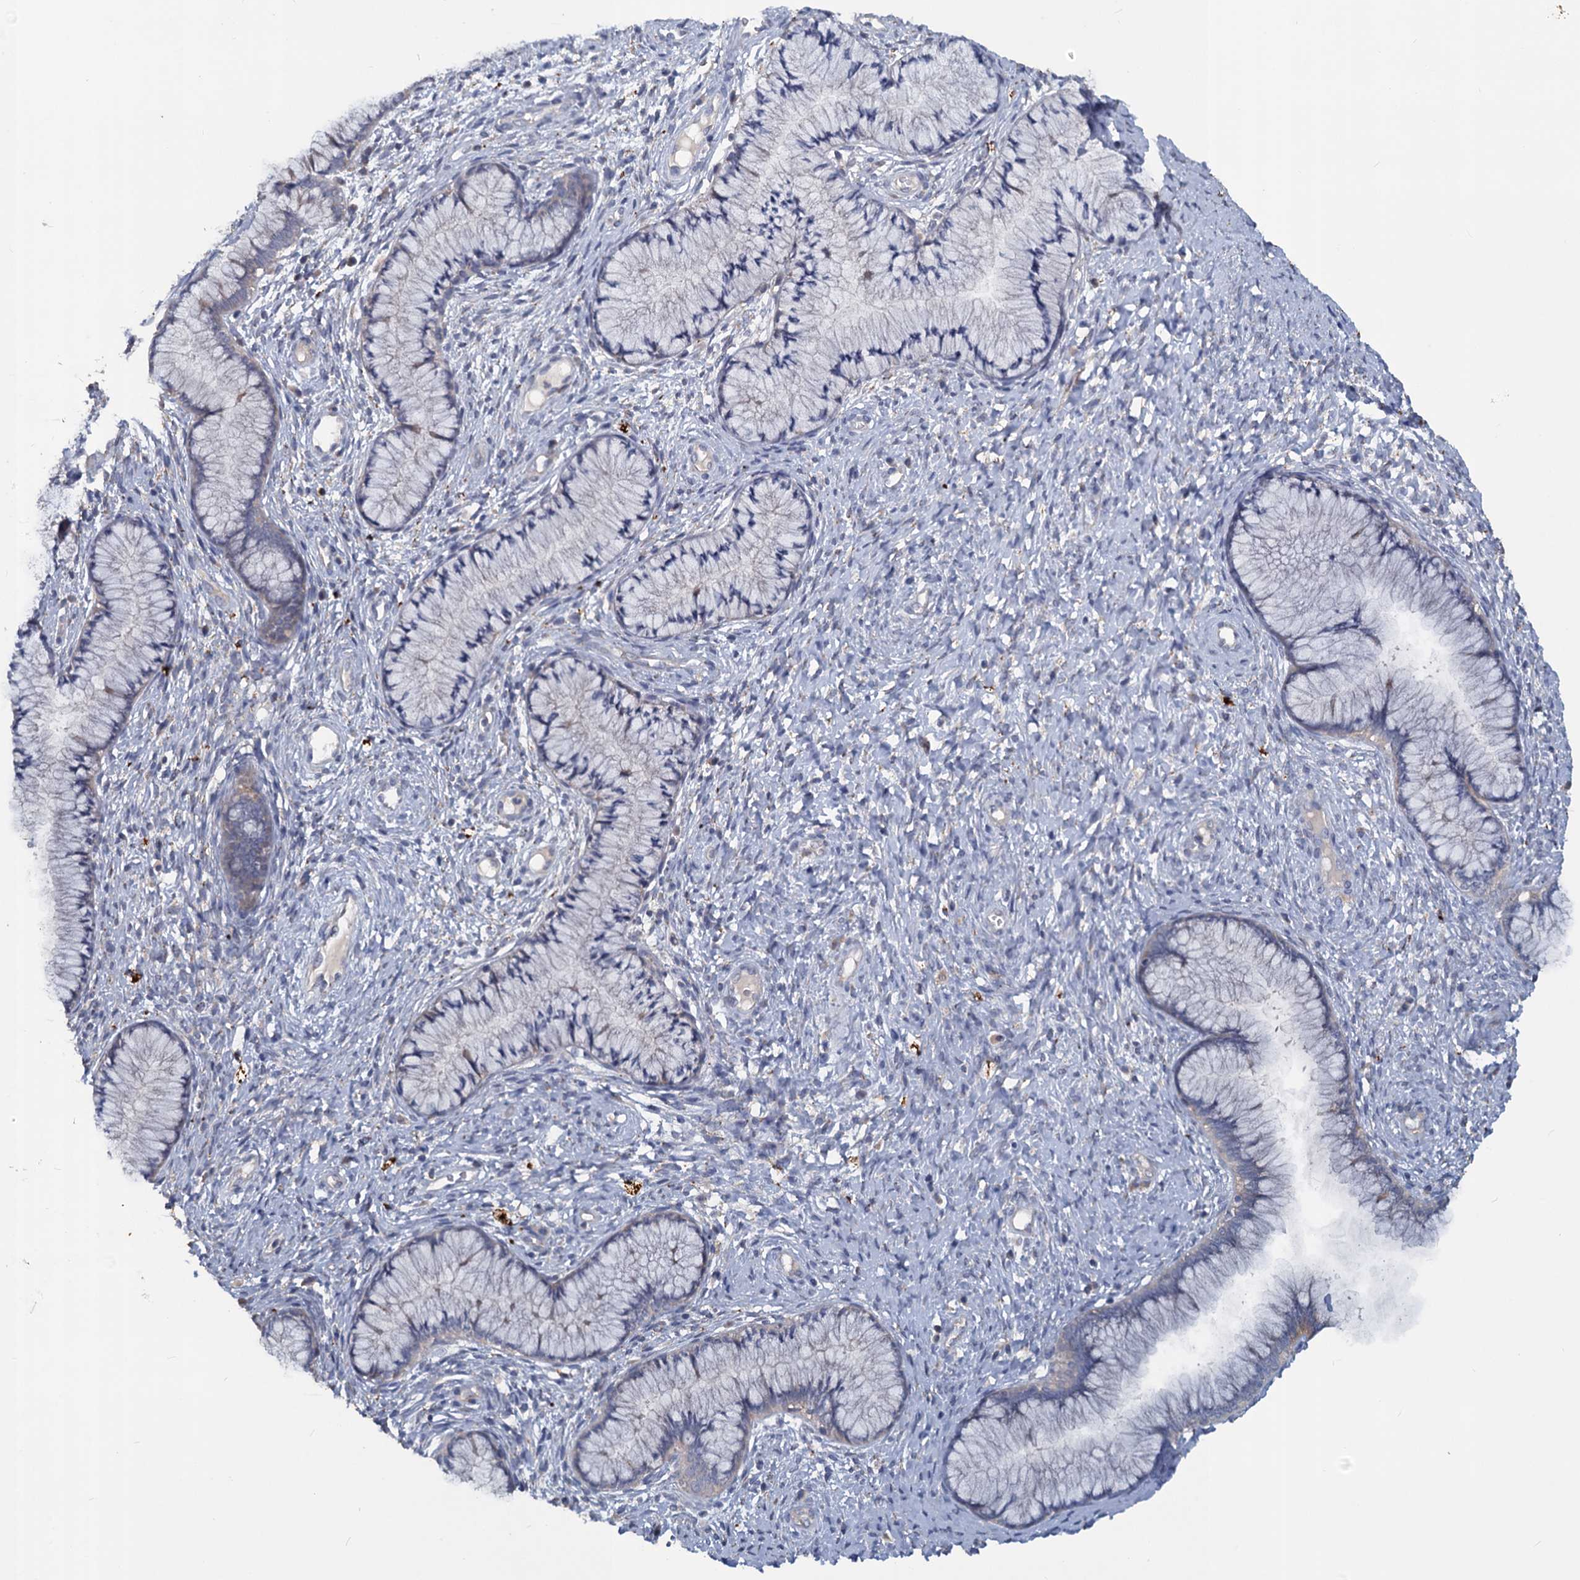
{"staining": {"intensity": "negative", "quantity": "none", "location": "none"}, "tissue": "cervix", "cell_type": "Glandular cells", "image_type": "normal", "snomed": [{"axis": "morphology", "description": "Normal tissue, NOS"}, {"axis": "topography", "description": "Cervix"}], "caption": "DAB (3,3'-diaminobenzidine) immunohistochemical staining of benign cervix shows no significant positivity in glandular cells.", "gene": "SLC2A7", "patient": {"sex": "female", "age": 42}}